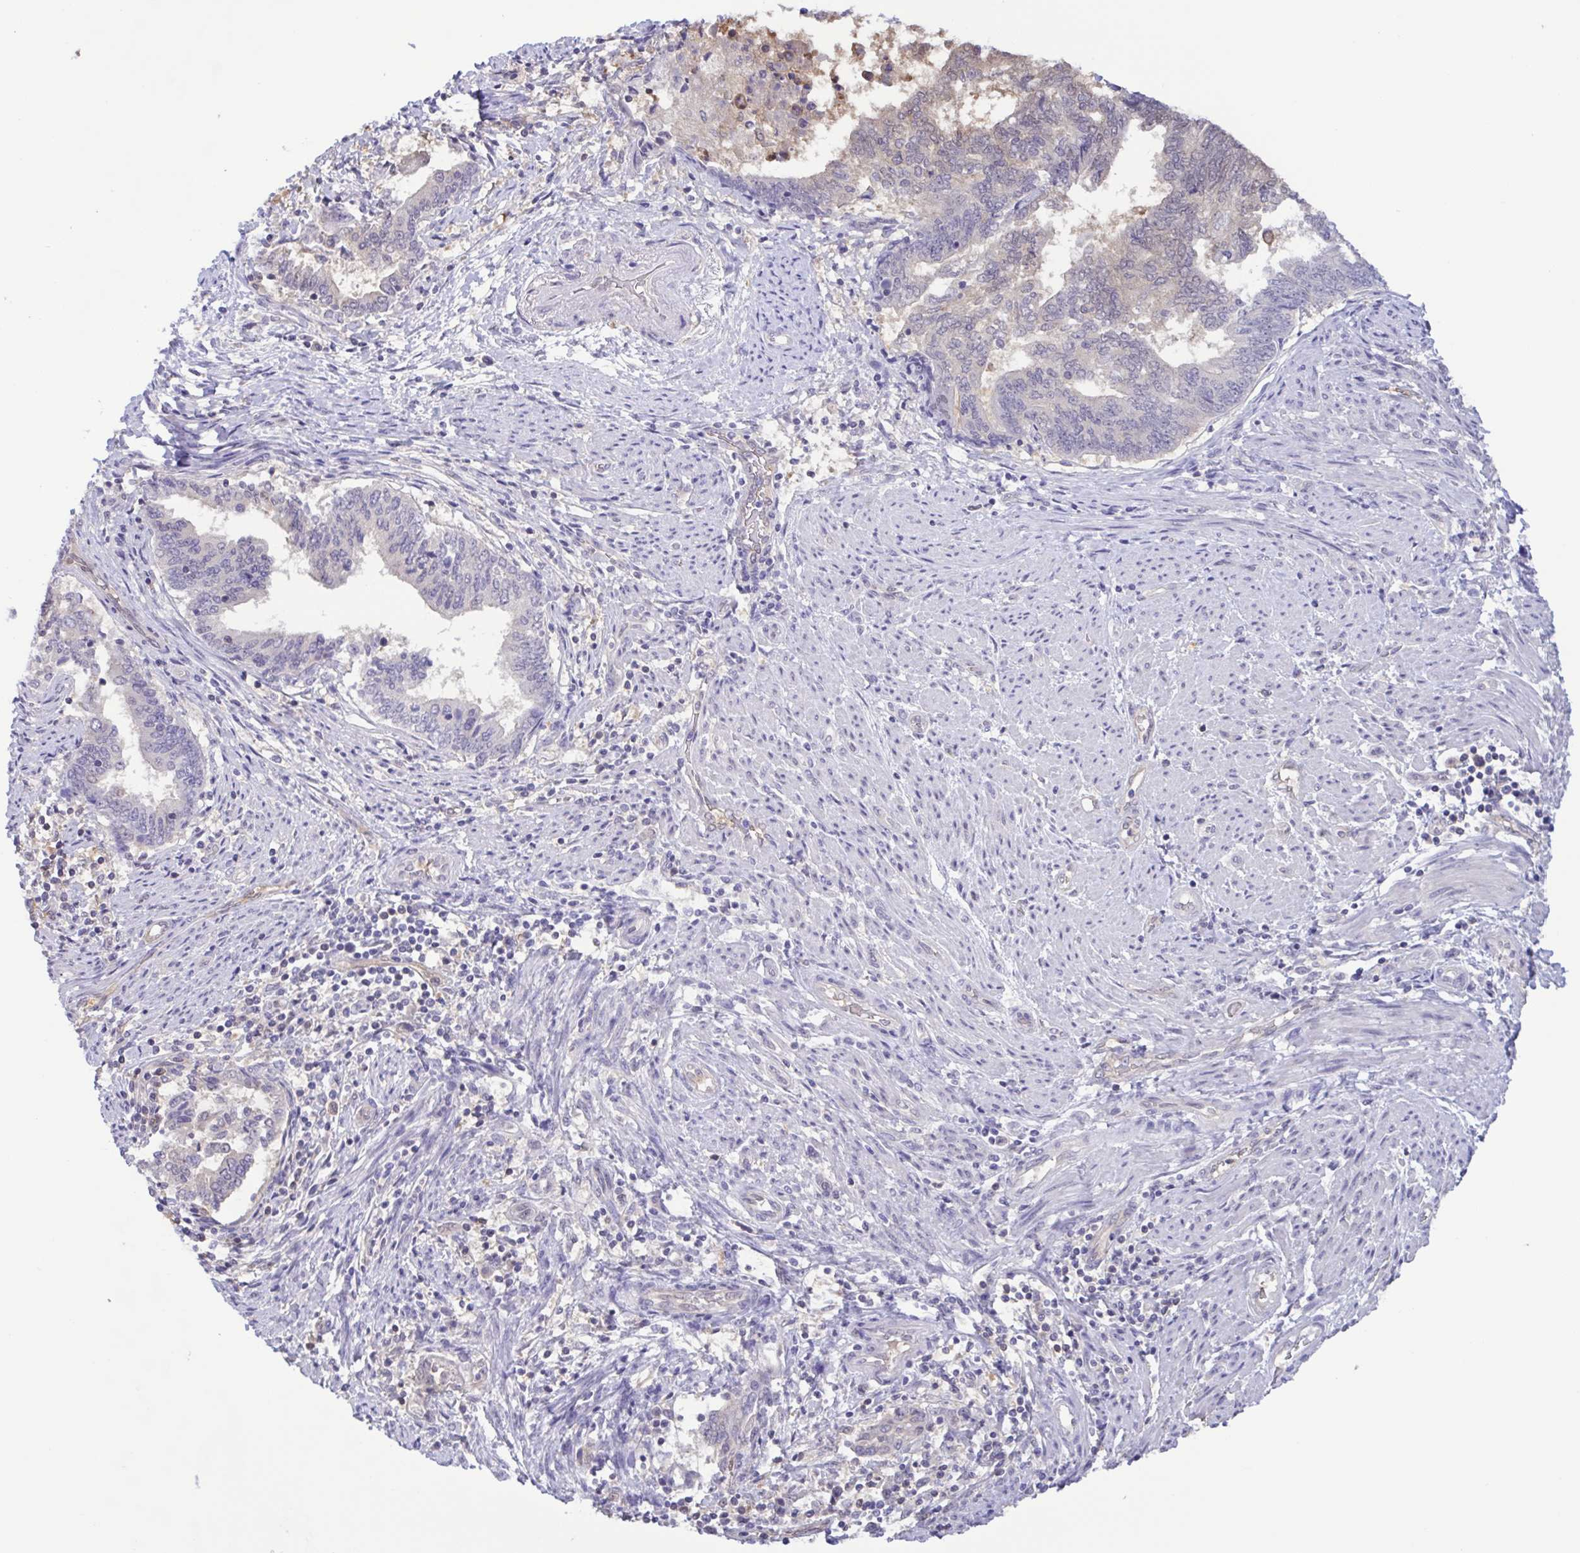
{"staining": {"intensity": "weak", "quantity": "<25%", "location": "nuclear"}, "tissue": "endometrial cancer", "cell_type": "Tumor cells", "image_type": "cancer", "snomed": [{"axis": "morphology", "description": "Adenocarcinoma, NOS"}, {"axis": "topography", "description": "Endometrium"}], "caption": "IHC histopathology image of endometrial cancer (adenocarcinoma) stained for a protein (brown), which shows no expression in tumor cells.", "gene": "LDHC", "patient": {"sex": "female", "age": 65}}